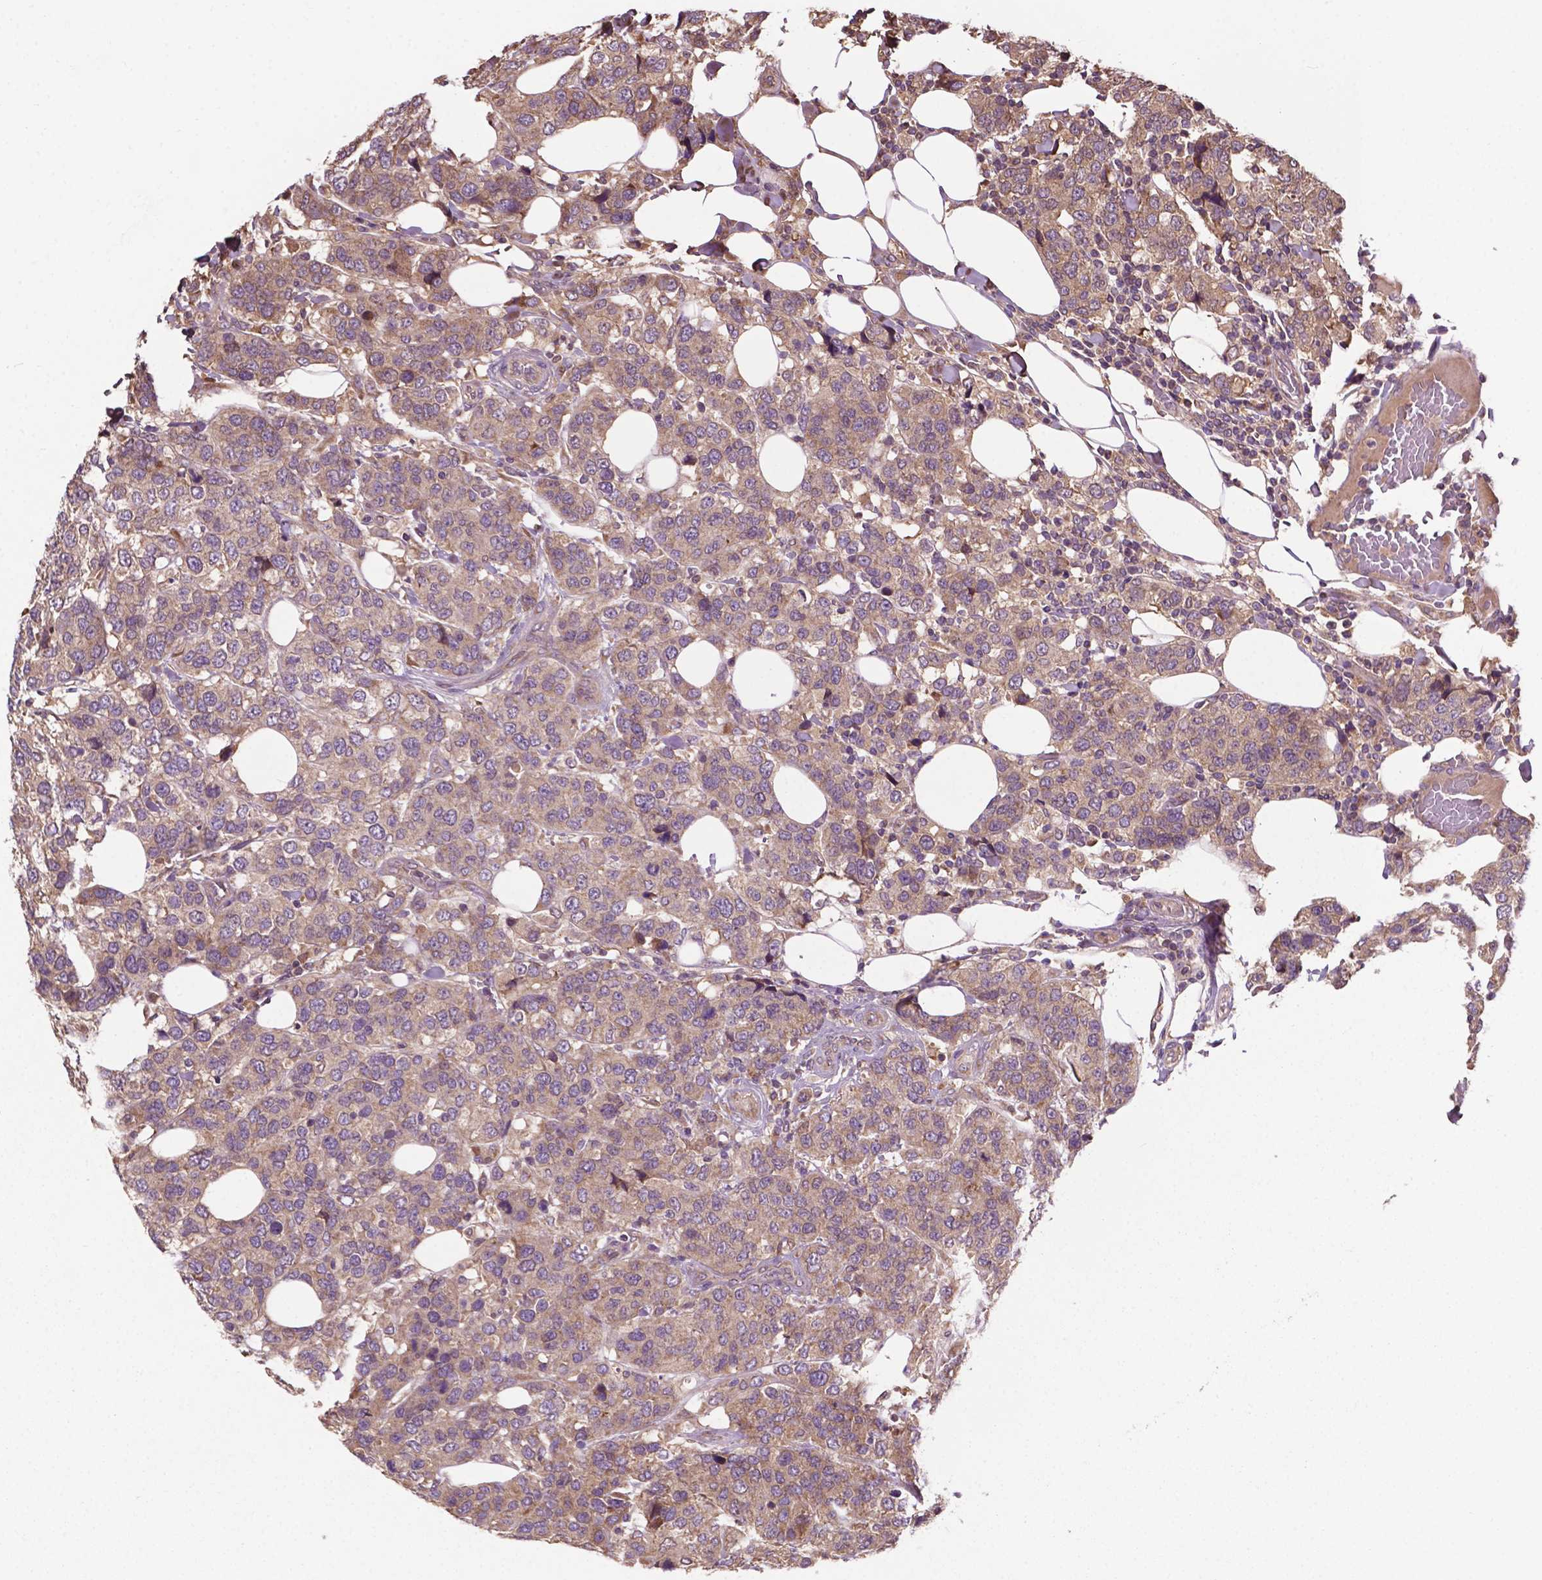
{"staining": {"intensity": "weak", "quantity": ">75%", "location": "cytoplasmic/membranous"}, "tissue": "breast cancer", "cell_type": "Tumor cells", "image_type": "cancer", "snomed": [{"axis": "morphology", "description": "Lobular carcinoma"}, {"axis": "topography", "description": "Breast"}], "caption": "Protein analysis of breast lobular carcinoma tissue demonstrates weak cytoplasmic/membranous positivity in approximately >75% of tumor cells.", "gene": "GJA9", "patient": {"sex": "female", "age": 59}}